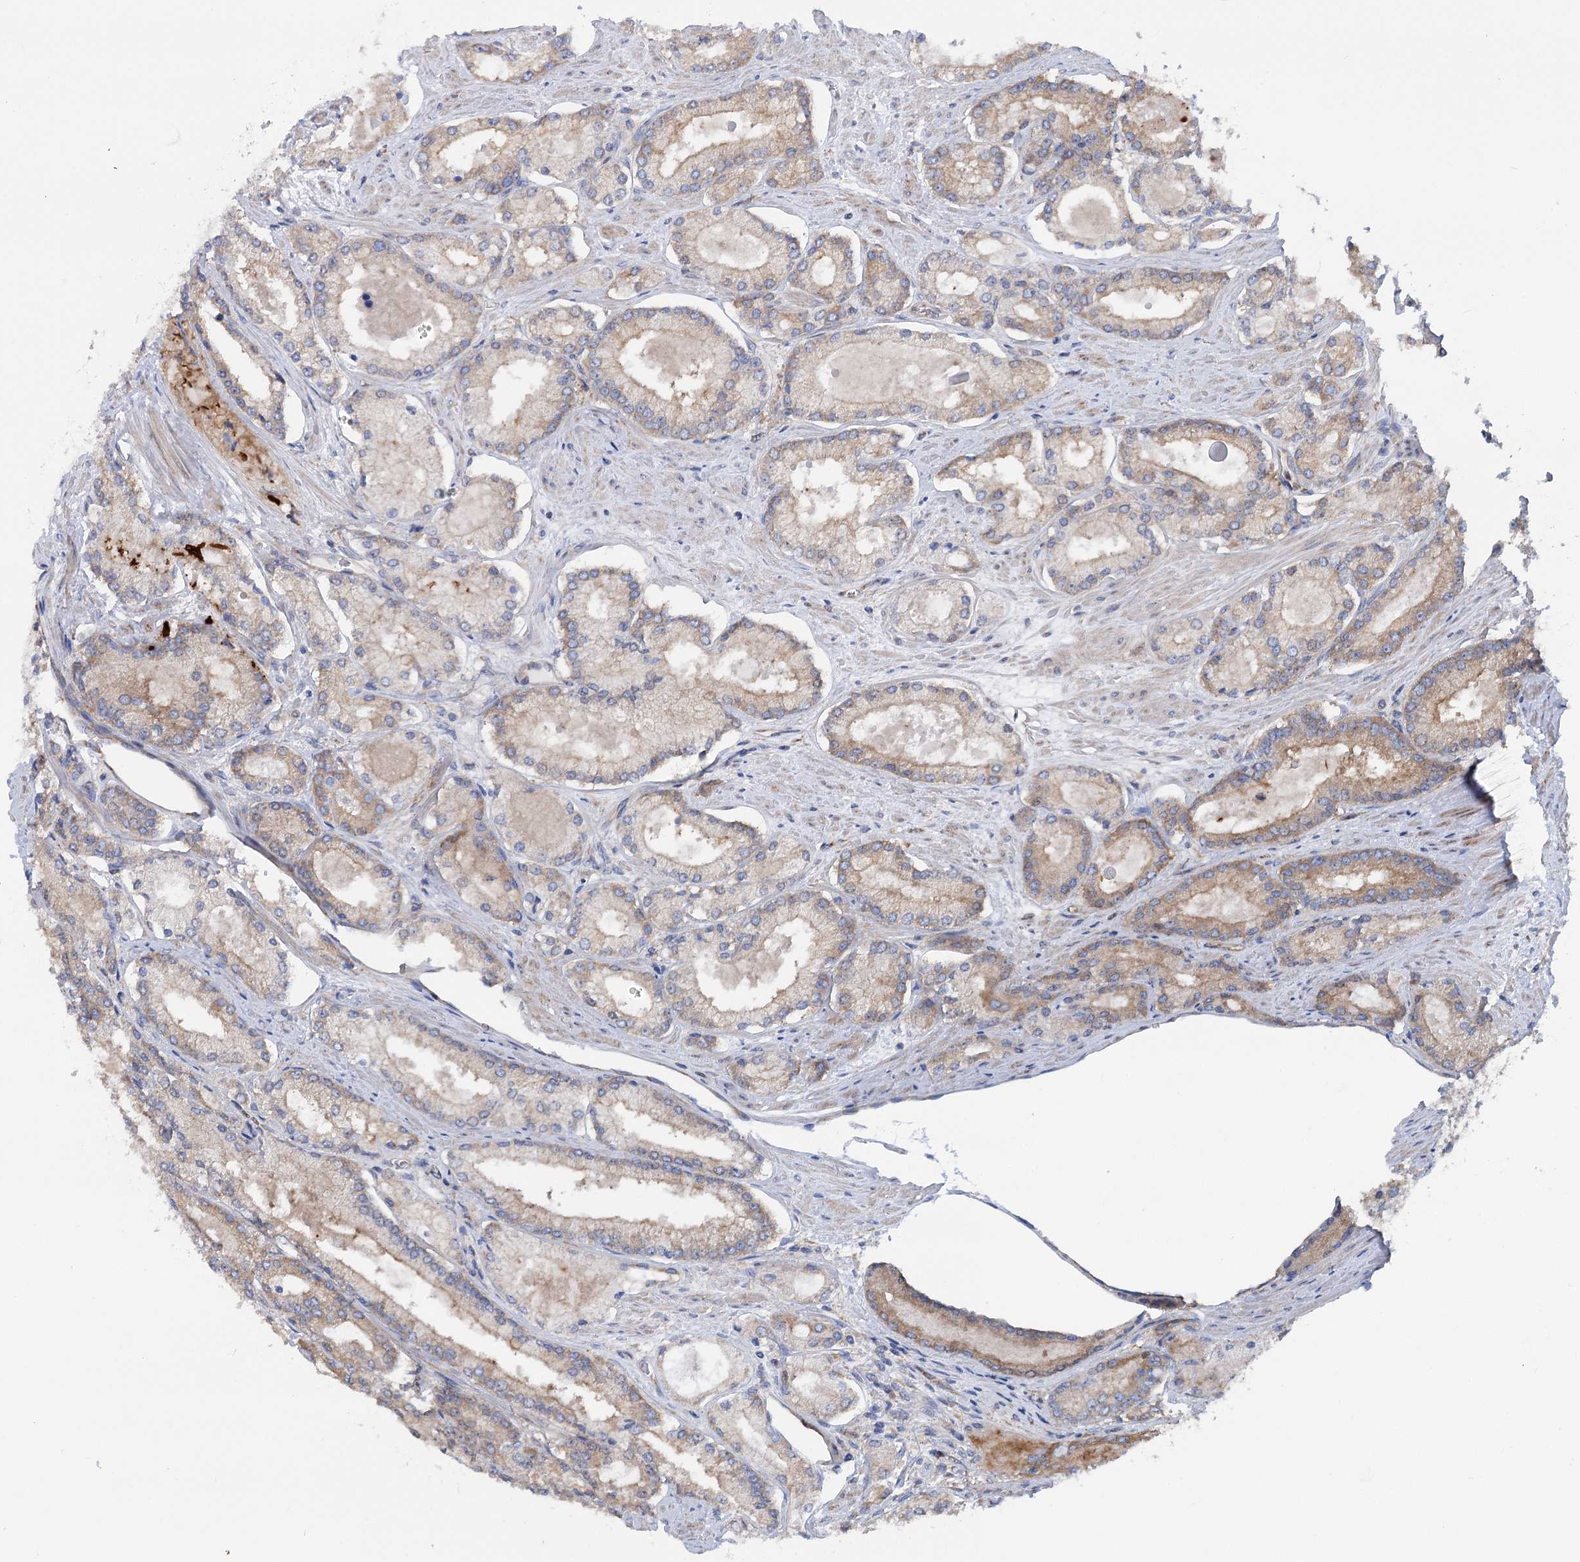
{"staining": {"intensity": "weak", "quantity": "25%-75%", "location": "cytoplasmic/membranous"}, "tissue": "prostate cancer", "cell_type": "Tumor cells", "image_type": "cancer", "snomed": [{"axis": "morphology", "description": "Adenocarcinoma, Low grade"}, {"axis": "topography", "description": "Prostate"}], "caption": "This histopathology image shows immunohistochemistry (IHC) staining of human prostate low-grade adenocarcinoma, with low weak cytoplasmic/membranous expression in about 25%-75% of tumor cells.", "gene": "SCN11A", "patient": {"sex": "male", "age": 74}}